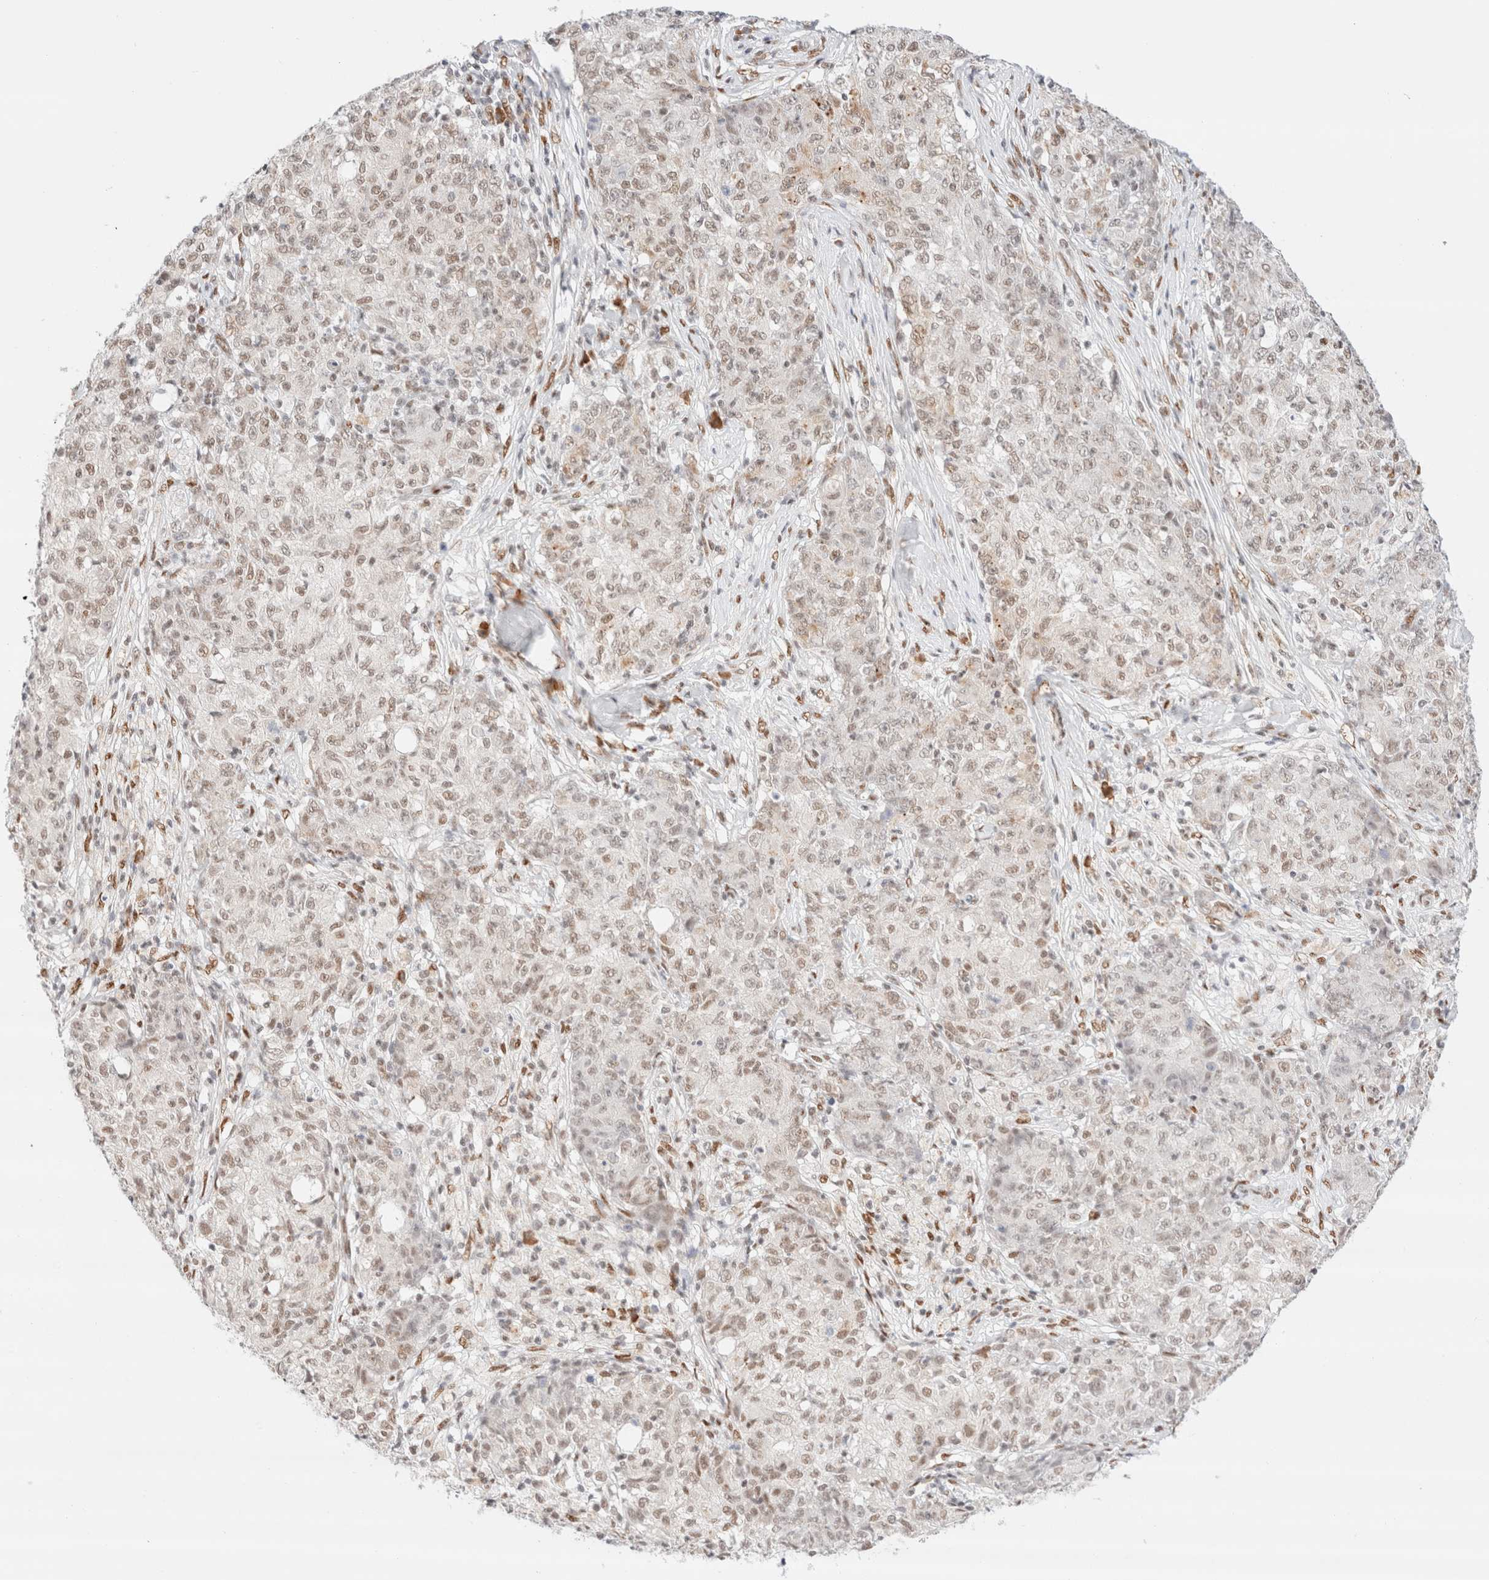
{"staining": {"intensity": "weak", "quantity": ">75%", "location": "nuclear"}, "tissue": "ovarian cancer", "cell_type": "Tumor cells", "image_type": "cancer", "snomed": [{"axis": "morphology", "description": "Carcinoma, endometroid"}, {"axis": "topography", "description": "Ovary"}], "caption": "IHC (DAB) staining of ovarian cancer (endometroid carcinoma) displays weak nuclear protein expression in approximately >75% of tumor cells.", "gene": "CIC", "patient": {"sex": "female", "age": 42}}